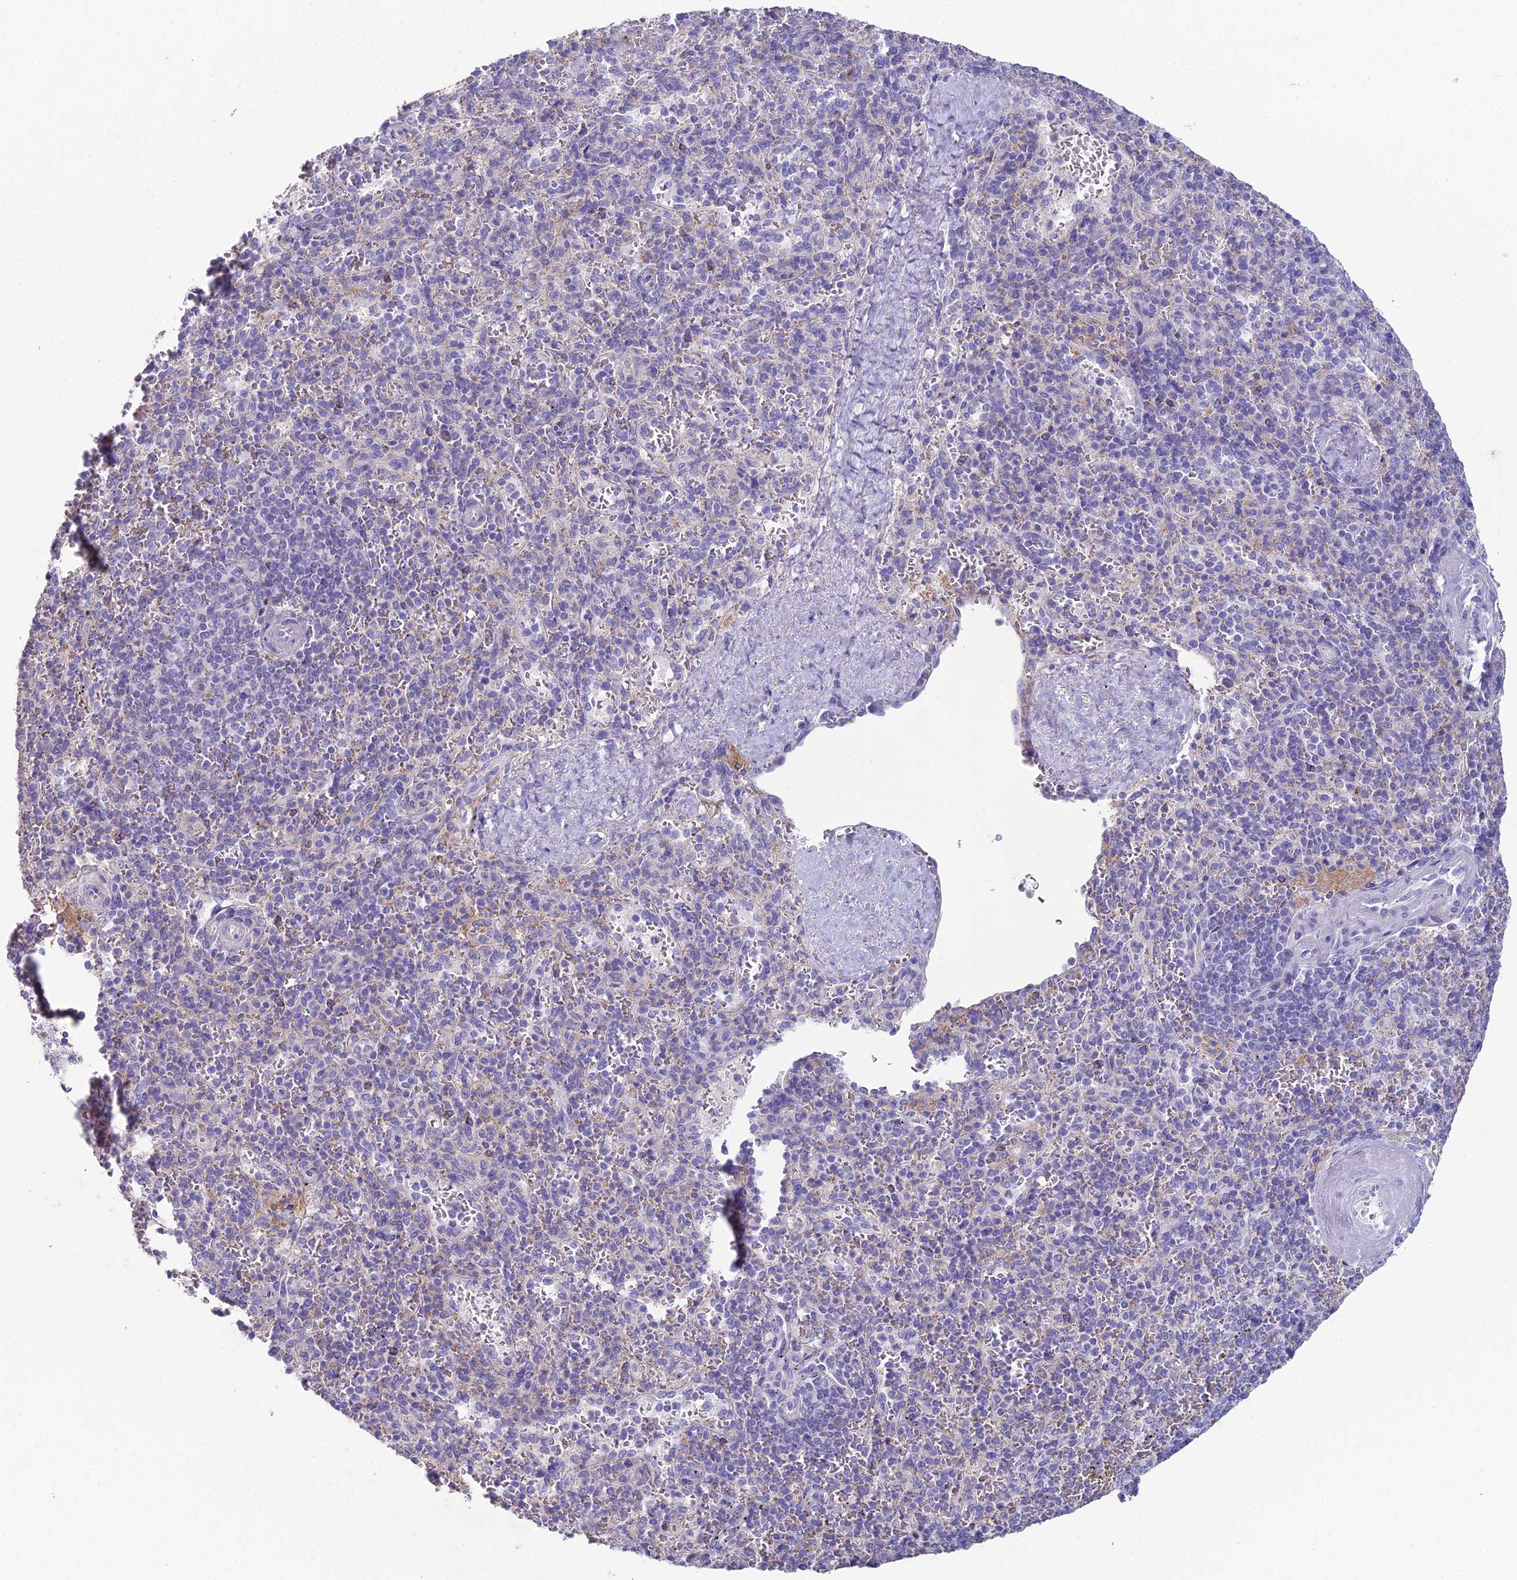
{"staining": {"intensity": "negative", "quantity": "none", "location": "none"}, "tissue": "spleen", "cell_type": "Cells in red pulp", "image_type": "normal", "snomed": [{"axis": "morphology", "description": "Normal tissue, NOS"}, {"axis": "topography", "description": "Spleen"}], "caption": "Immunohistochemical staining of normal spleen reveals no significant positivity in cells in red pulp. (DAB (3,3'-diaminobenzidine) immunohistochemistry (IHC) with hematoxylin counter stain).", "gene": "NCAM1", "patient": {"sex": "male", "age": 82}}